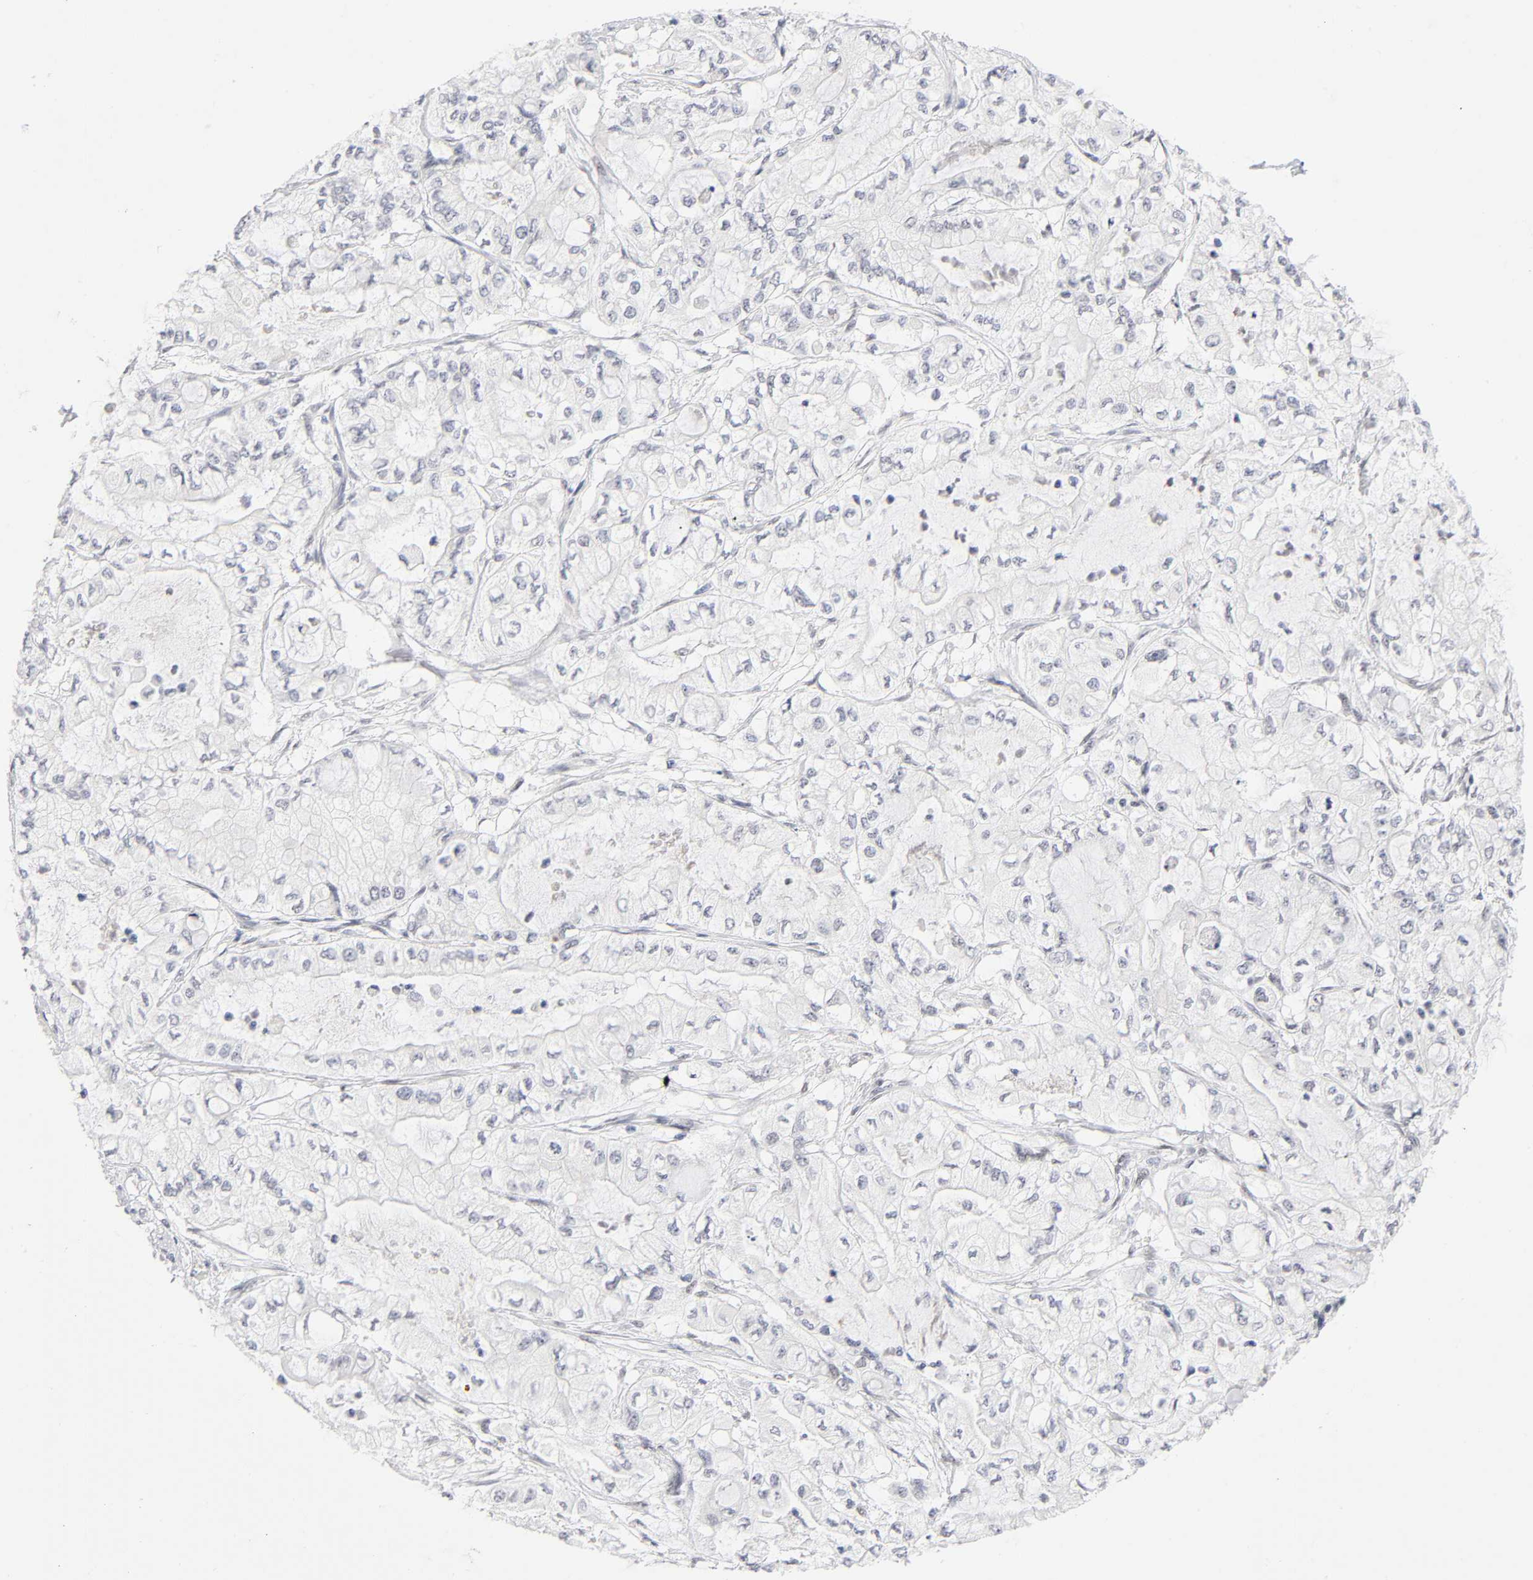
{"staining": {"intensity": "negative", "quantity": "none", "location": "none"}, "tissue": "pancreatic cancer", "cell_type": "Tumor cells", "image_type": "cancer", "snomed": [{"axis": "morphology", "description": "Adenocarcinoma, NOS"}, {"axis": "topography", "description": "Pancreas"}], "caption": "Immunohistochemistry (IHC) of human pancreatic adenocarcinoma shows no positivity in tumor cells. Nuclei are stained in blue.", "gene": "NFIC", "patient": {"sex": "male", "age": 79}}